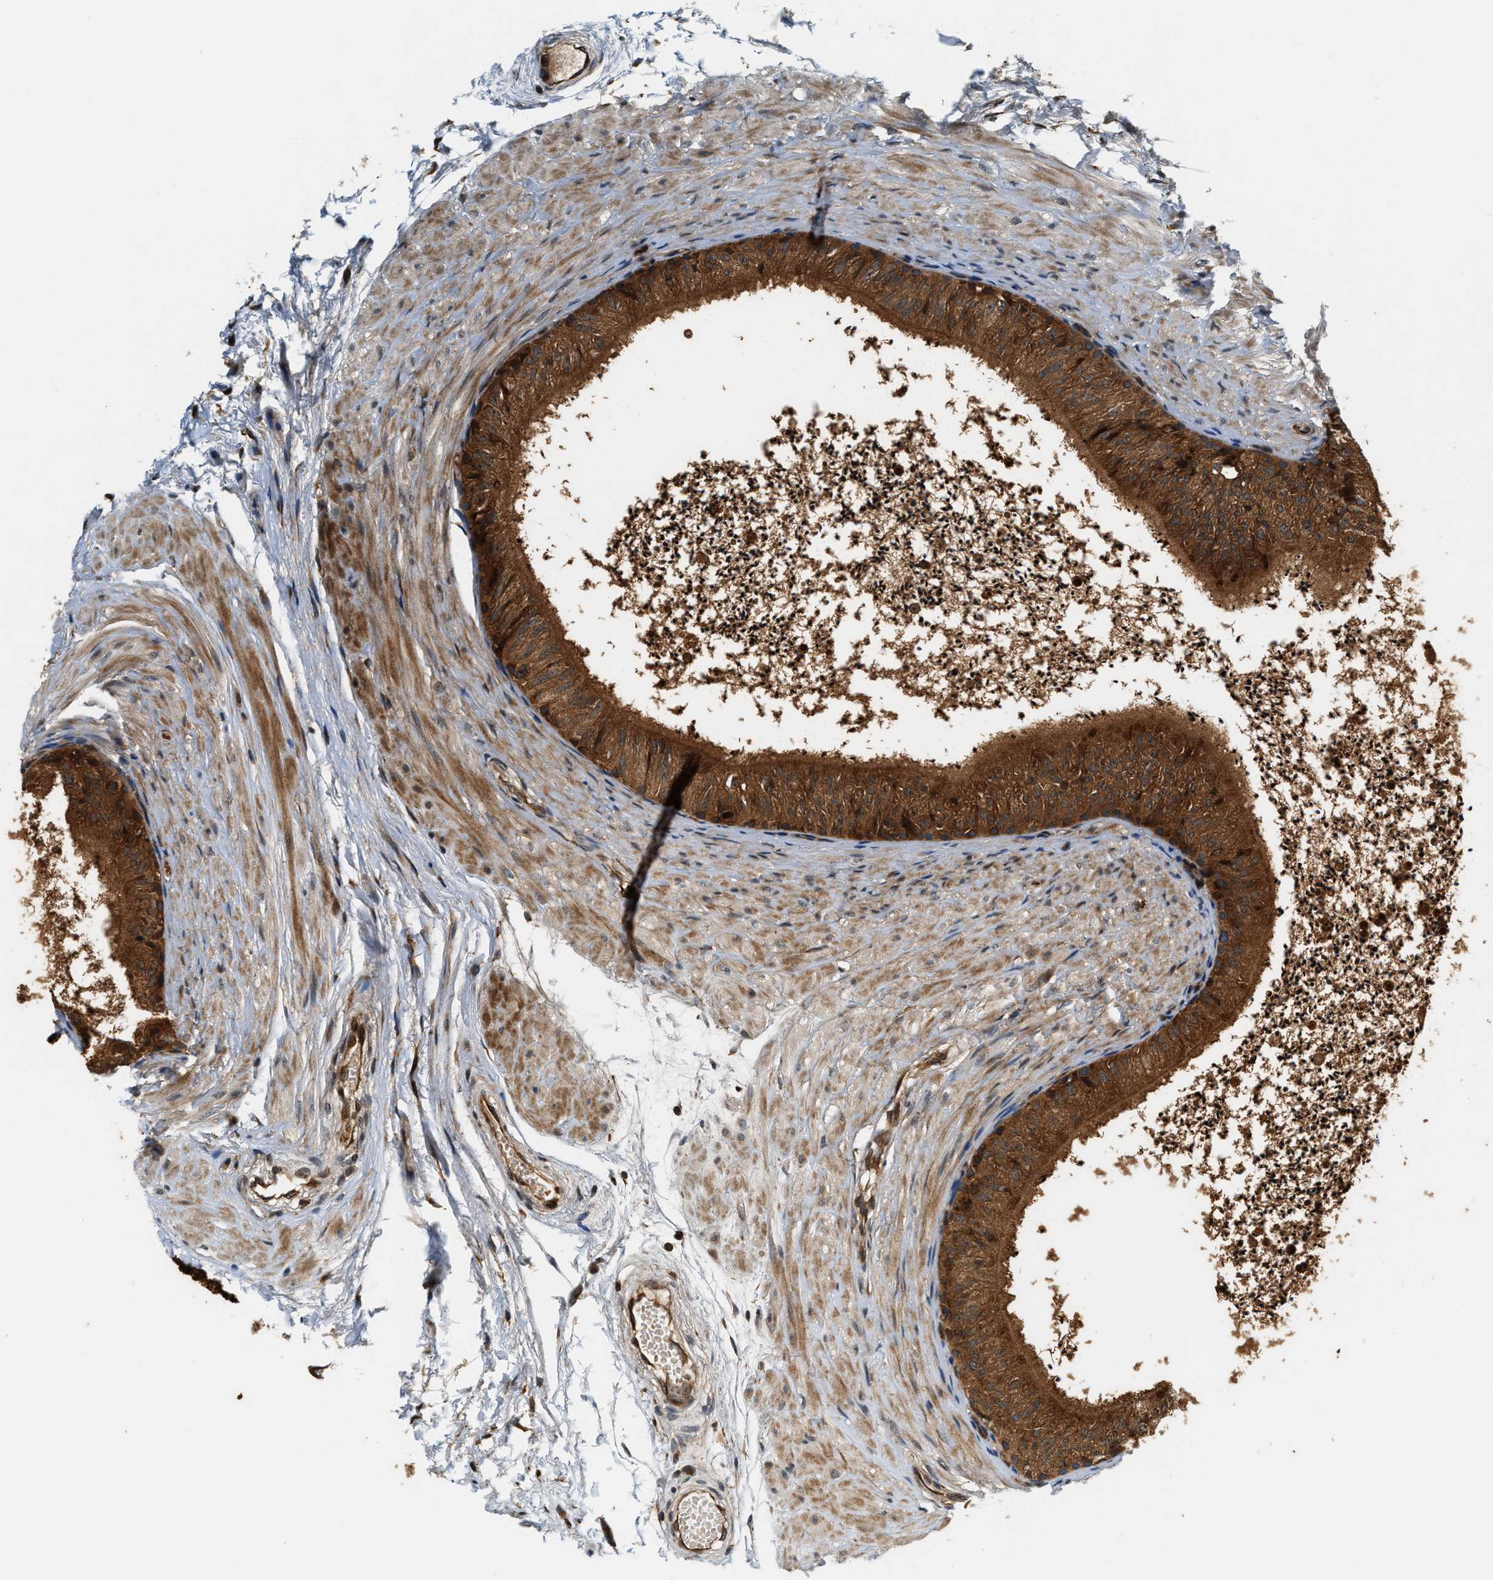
{"staining": {"intensity": "strong", "quantity": ">75%", "location": "cytoplasmic/membranous"}, "tissue": "epididymis", "cell_type": "Glandular cells", "image_type": "normal", "snomed": [{"axis": "morphology", "description": "Normal tissue, NOS"}, {"axis": "topography", "description": "Epididymis"}], "caption": "Benign epididymis shows strong cytoplasmic/membranous positivity in approximately >75% of glandular cells, visualized by immunohistochemistry. Nuclei are stained in blue.", "gene": "SAMD9", "patient": {"sex": "male", "age": 56}}